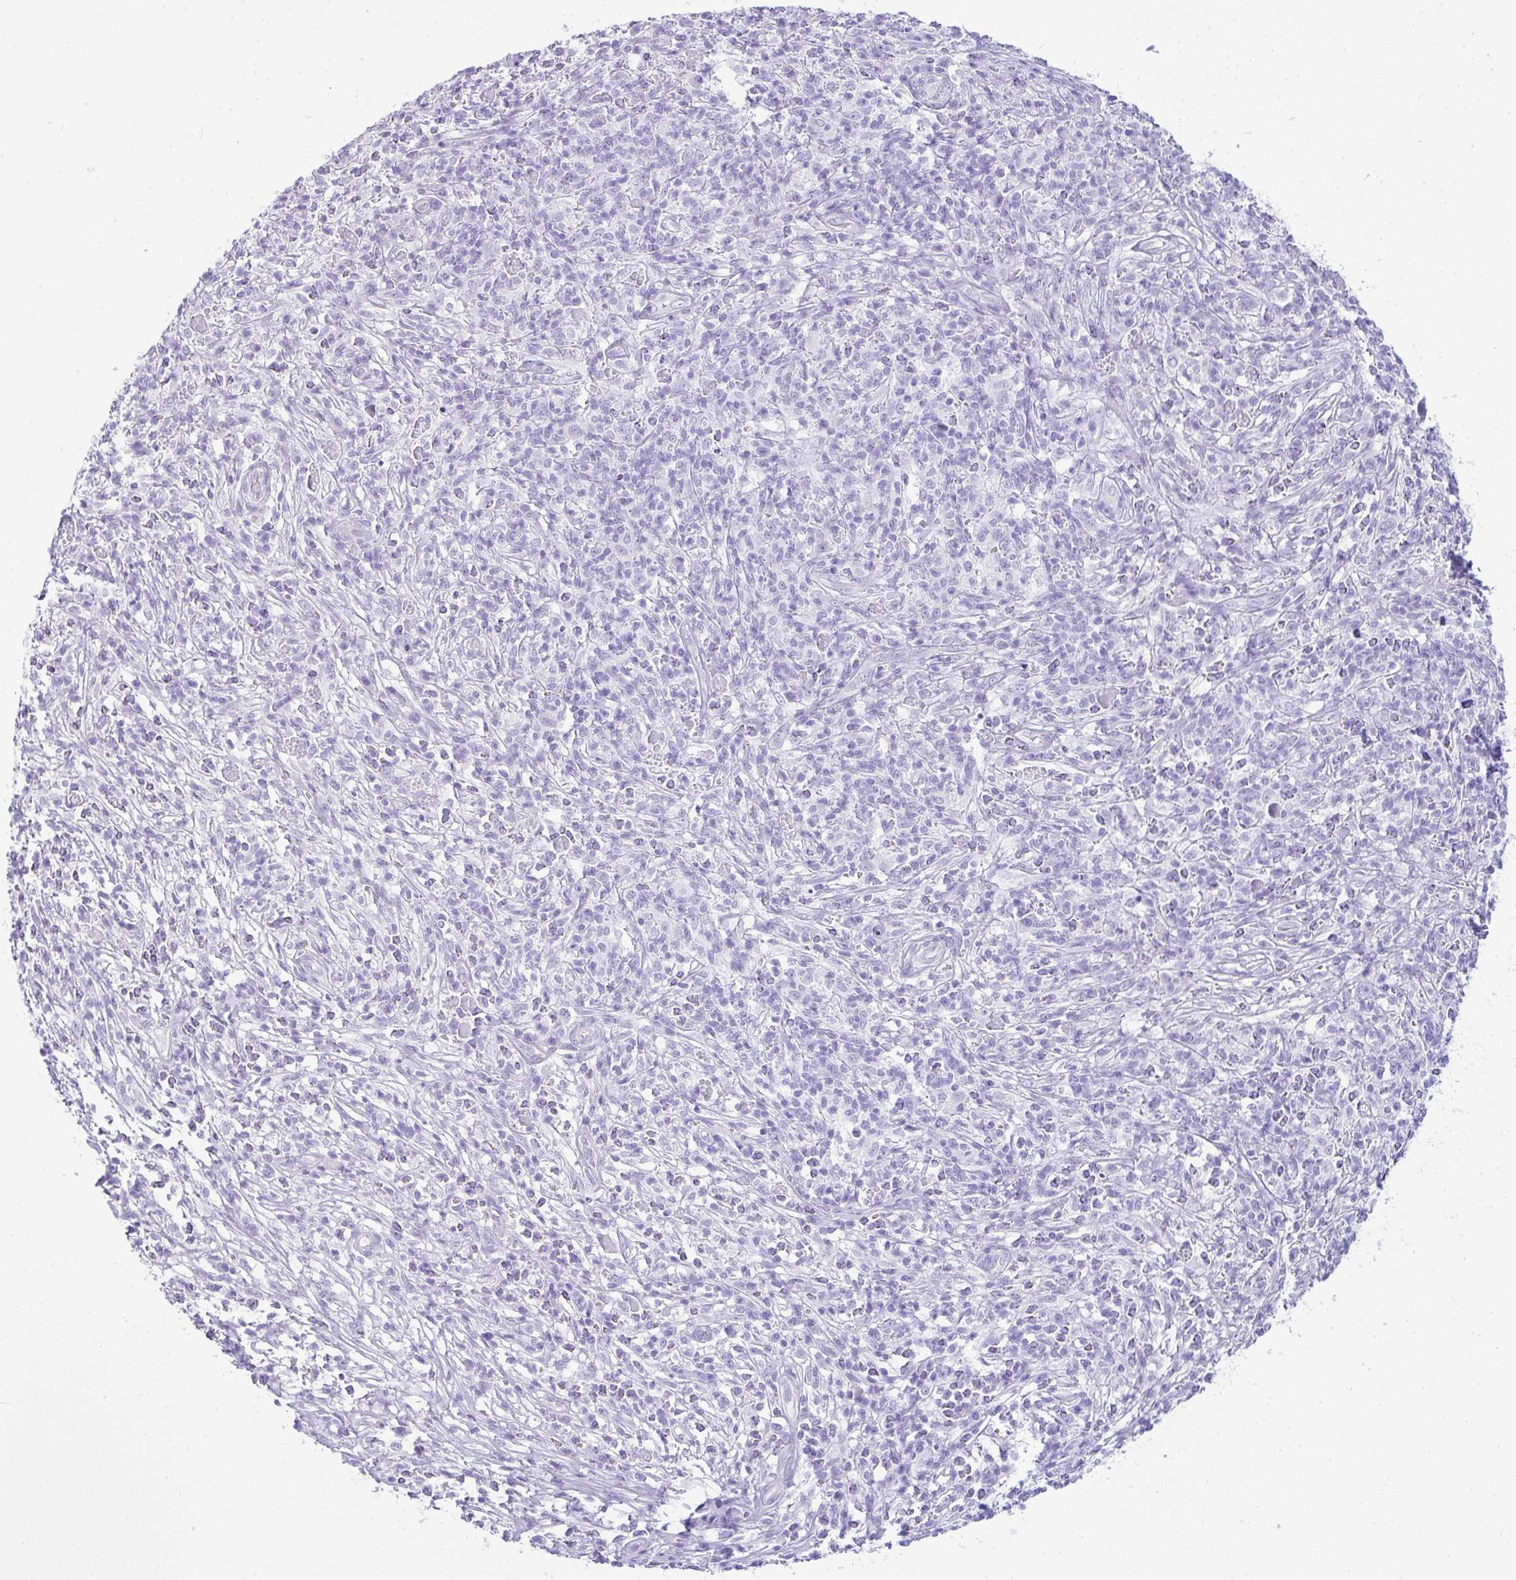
{"staining": {"intensity": "negative", "quantity": "none", "location": "none"}, "tissue": "melanoma", "cell_type": "Tumor cells", "image_type": "cancer", "snomed": [{"axis": "morphology", "description": "Malignant melanoma, NOS"}, {"axis": "topography", "description": "Skin"}], "caption": "DAB immunohistochemical staining of human malignant melanoma reveals no significant staining in tumor cells. (DAB immunohistochemistry (IHC) with hematoxylin counter stain).", "gene": "RASL10A", "patient": {"sex": "male", "age": 66}}